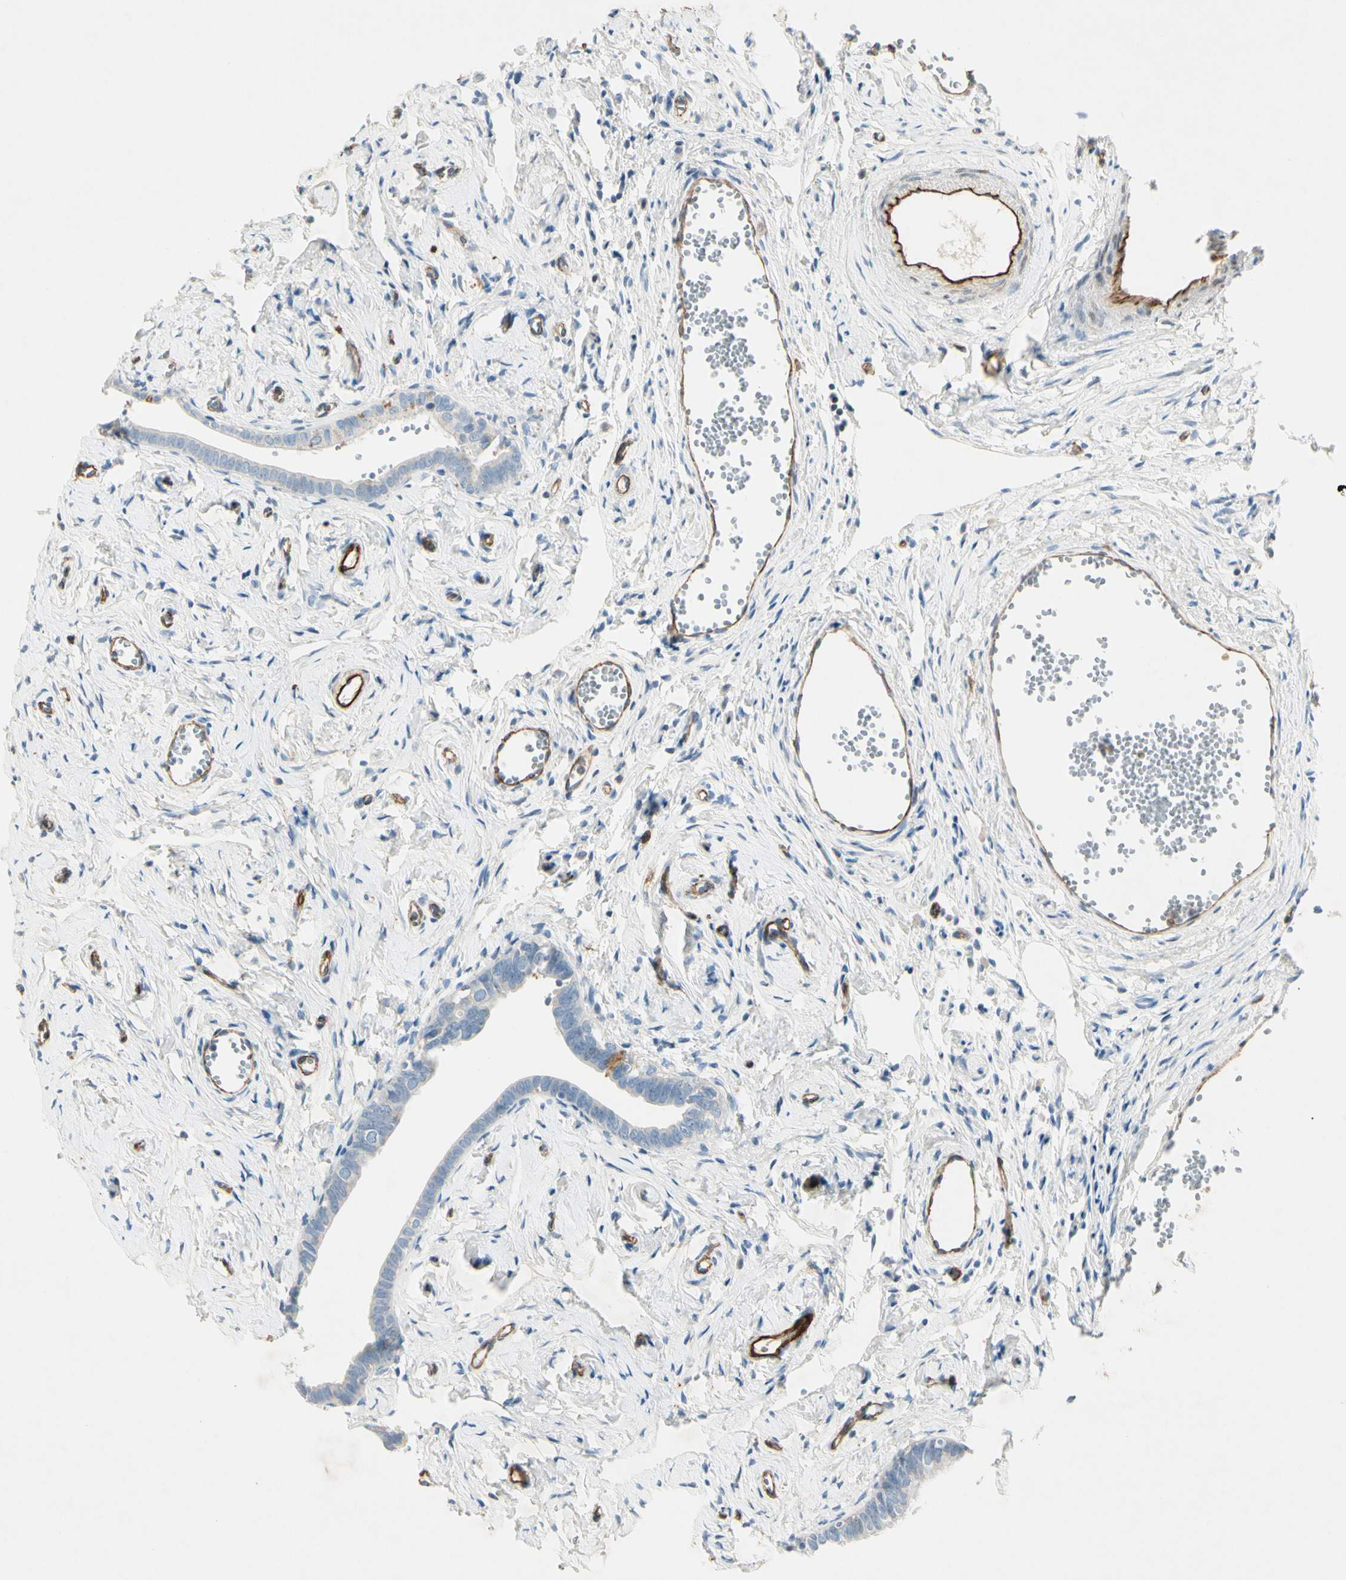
{"staining": {"intensity": "negative", "quantity": "none", "location": "none"}, "tissue": "fallopian tube", "cell_type": "Glandular cells", "image_type": "normal", "snomed": [{"axis": "morphology", "description": "Normal tissue, NOS"}, {"axis": "topography", "description": "Fallopian tube"}], "caption": "Photomicrograph shows no protein positivity in glandular cells of normal fallopian tube.", "gene": "CD93", "patient": {"sex": "female", "age": 71}}